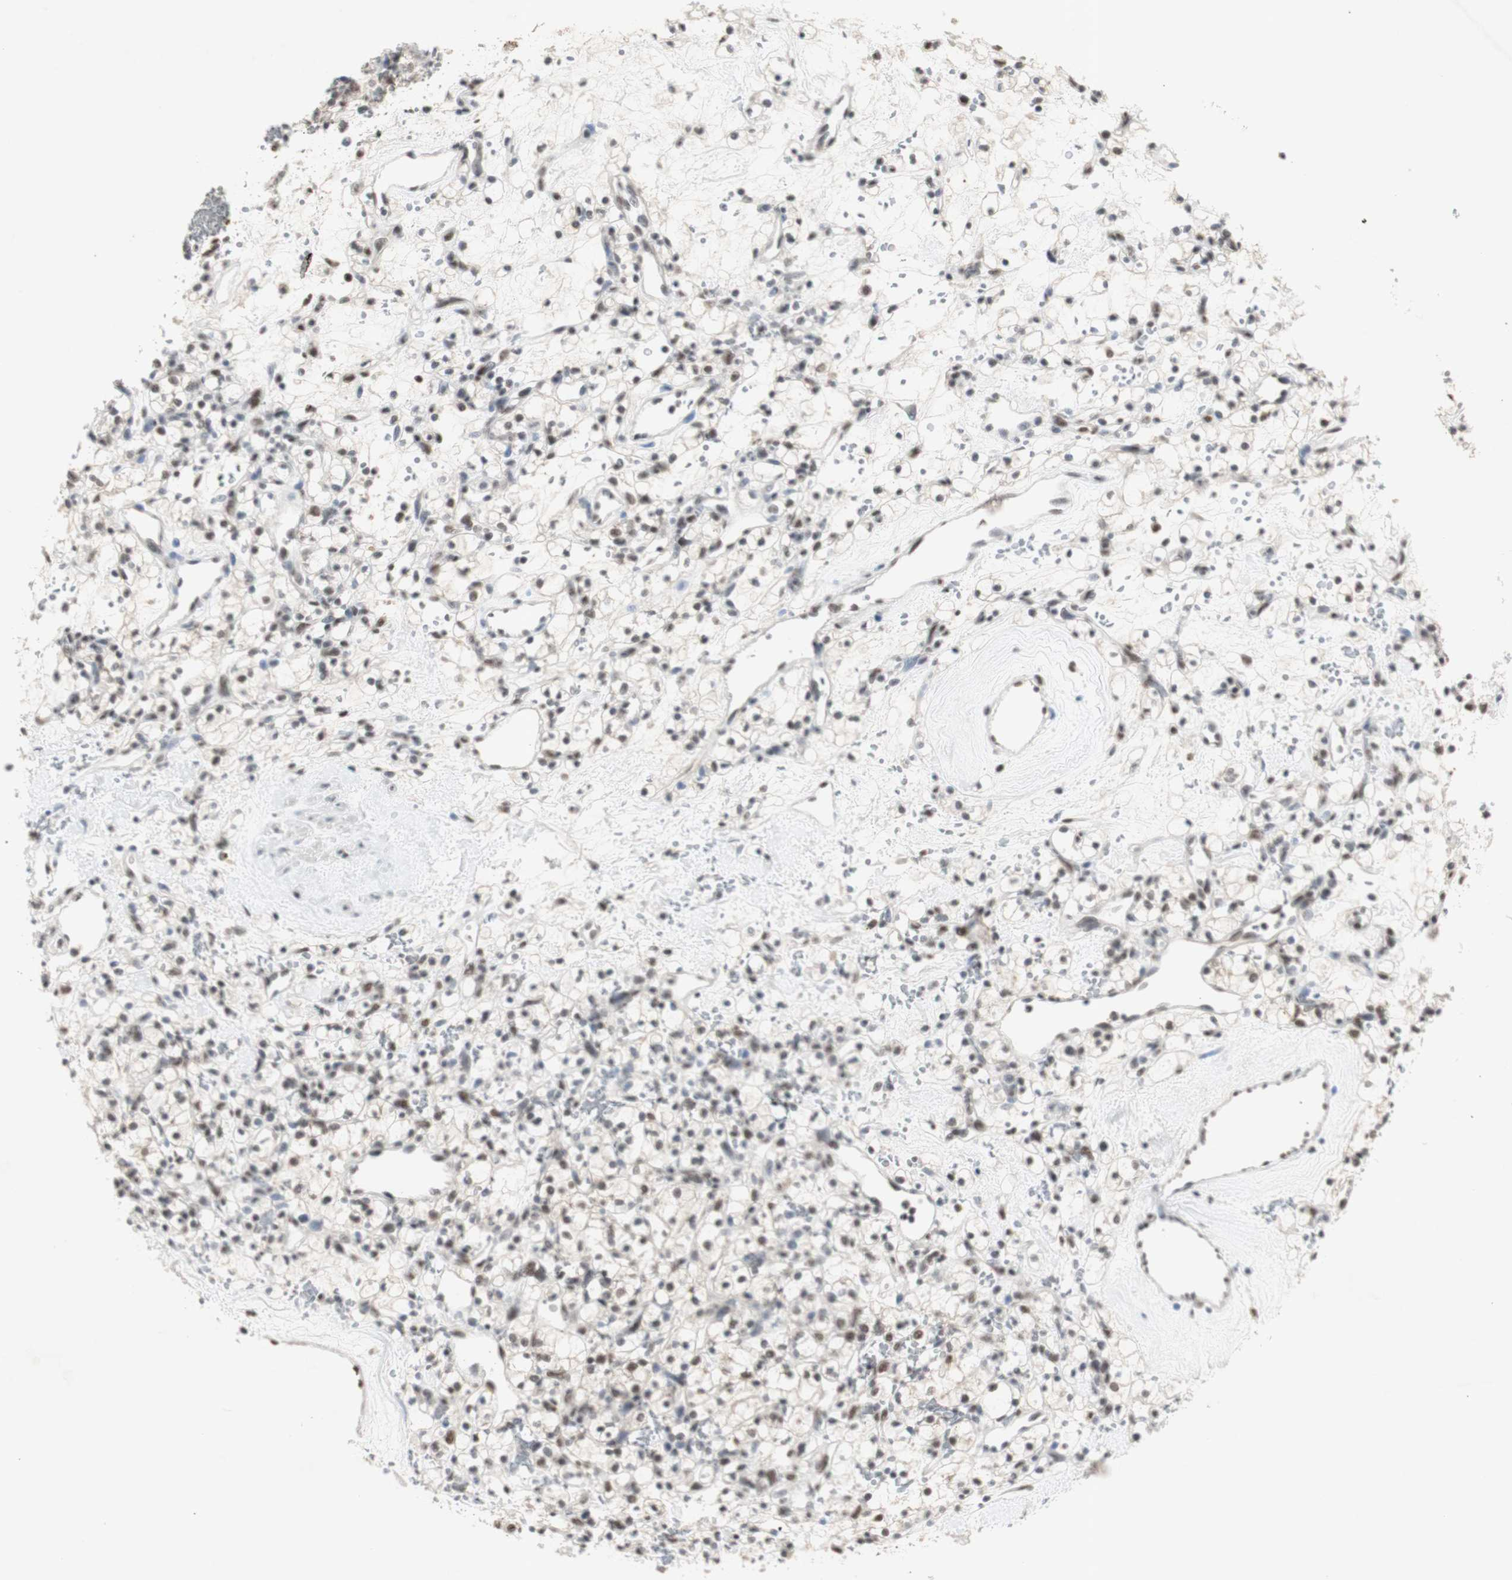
{"staining": {"intensity": "moderate", "quantity": ">75%", "location": "nuclear"}, "tissue": "renal cancer", "cell_type": "Tumor cells", "image_type": "cancer", "snomed": [{"axis": "morphology", "description": "Adenocarcinoma, NOS"}, {"axis": "topography", "description": "Kidney"}], "caption": "This micrograph shows immunohistochemistry (IHC) staining of human renal cancer (adenocarcinoma), with medium moderate nuclear expression in approximately >75% of tumor cells.", "gene": "SNRPB", "patient": {"sex": "female", "age": 60}}